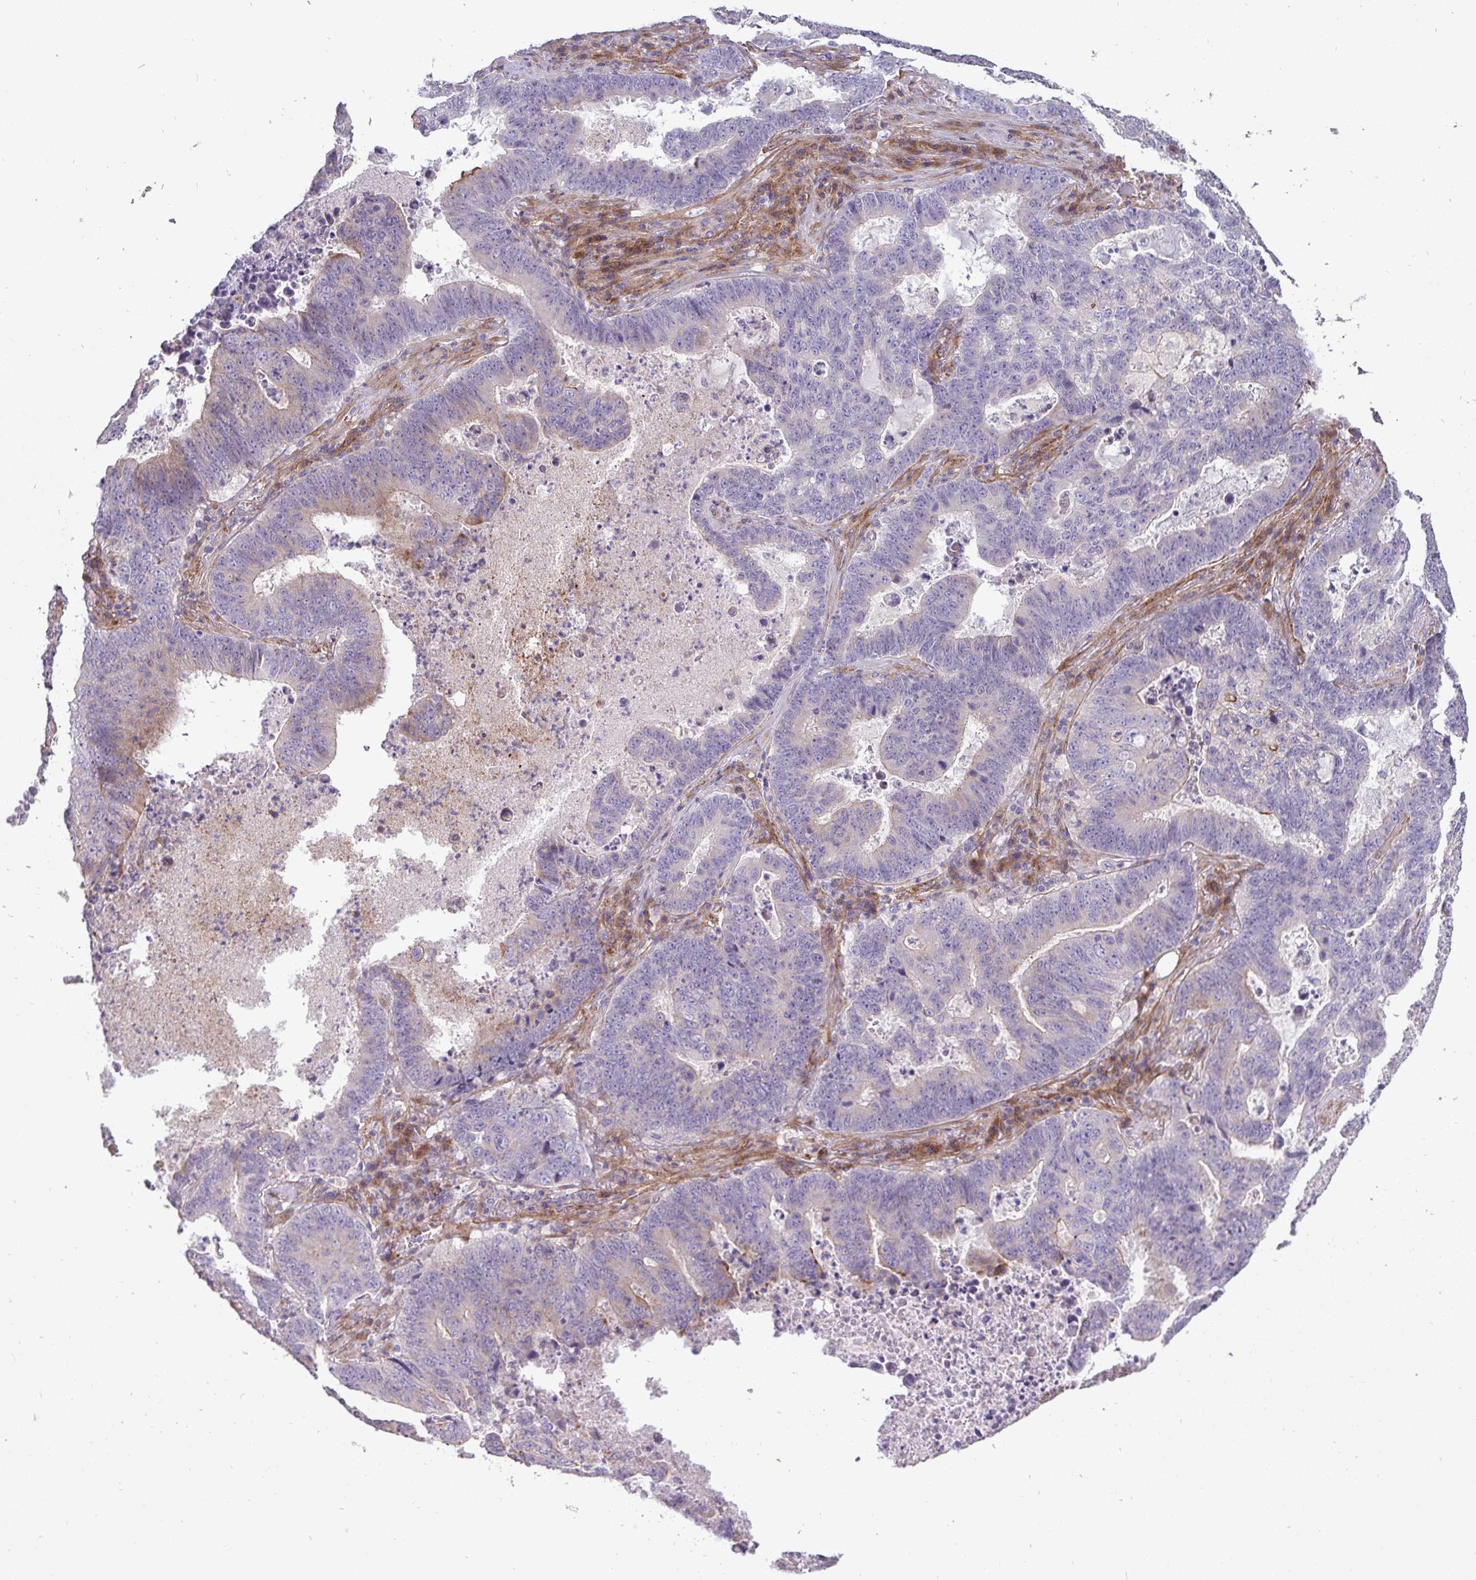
{"staining": {"intensity": "moderate", "quantity": "<25%", "location": "cytoplasmic/membranous"}, "tissue": "lung cancer", "cell_type": "Tumor cells", "image_type": "cancer", "snomed": [{"axis": "morphology", "description": "Aneuploidy"}, {"axis": "morphology", "description": "Adenocarcinoma, NOS"}, {"axis": "morphology", "description": "Adenocarcinoma primary or metastatic"}, {"axis": "topography", "description": "Lung"}], "caption": "A histopathology image of human lung cancer (adenocarcinoma) stained for a protein demonstrates moderate cytoplasmic/membranous brown staining in tumor cells.", "gene": "SH2D1B", "patient": {"sex": "female", "age": 75}}